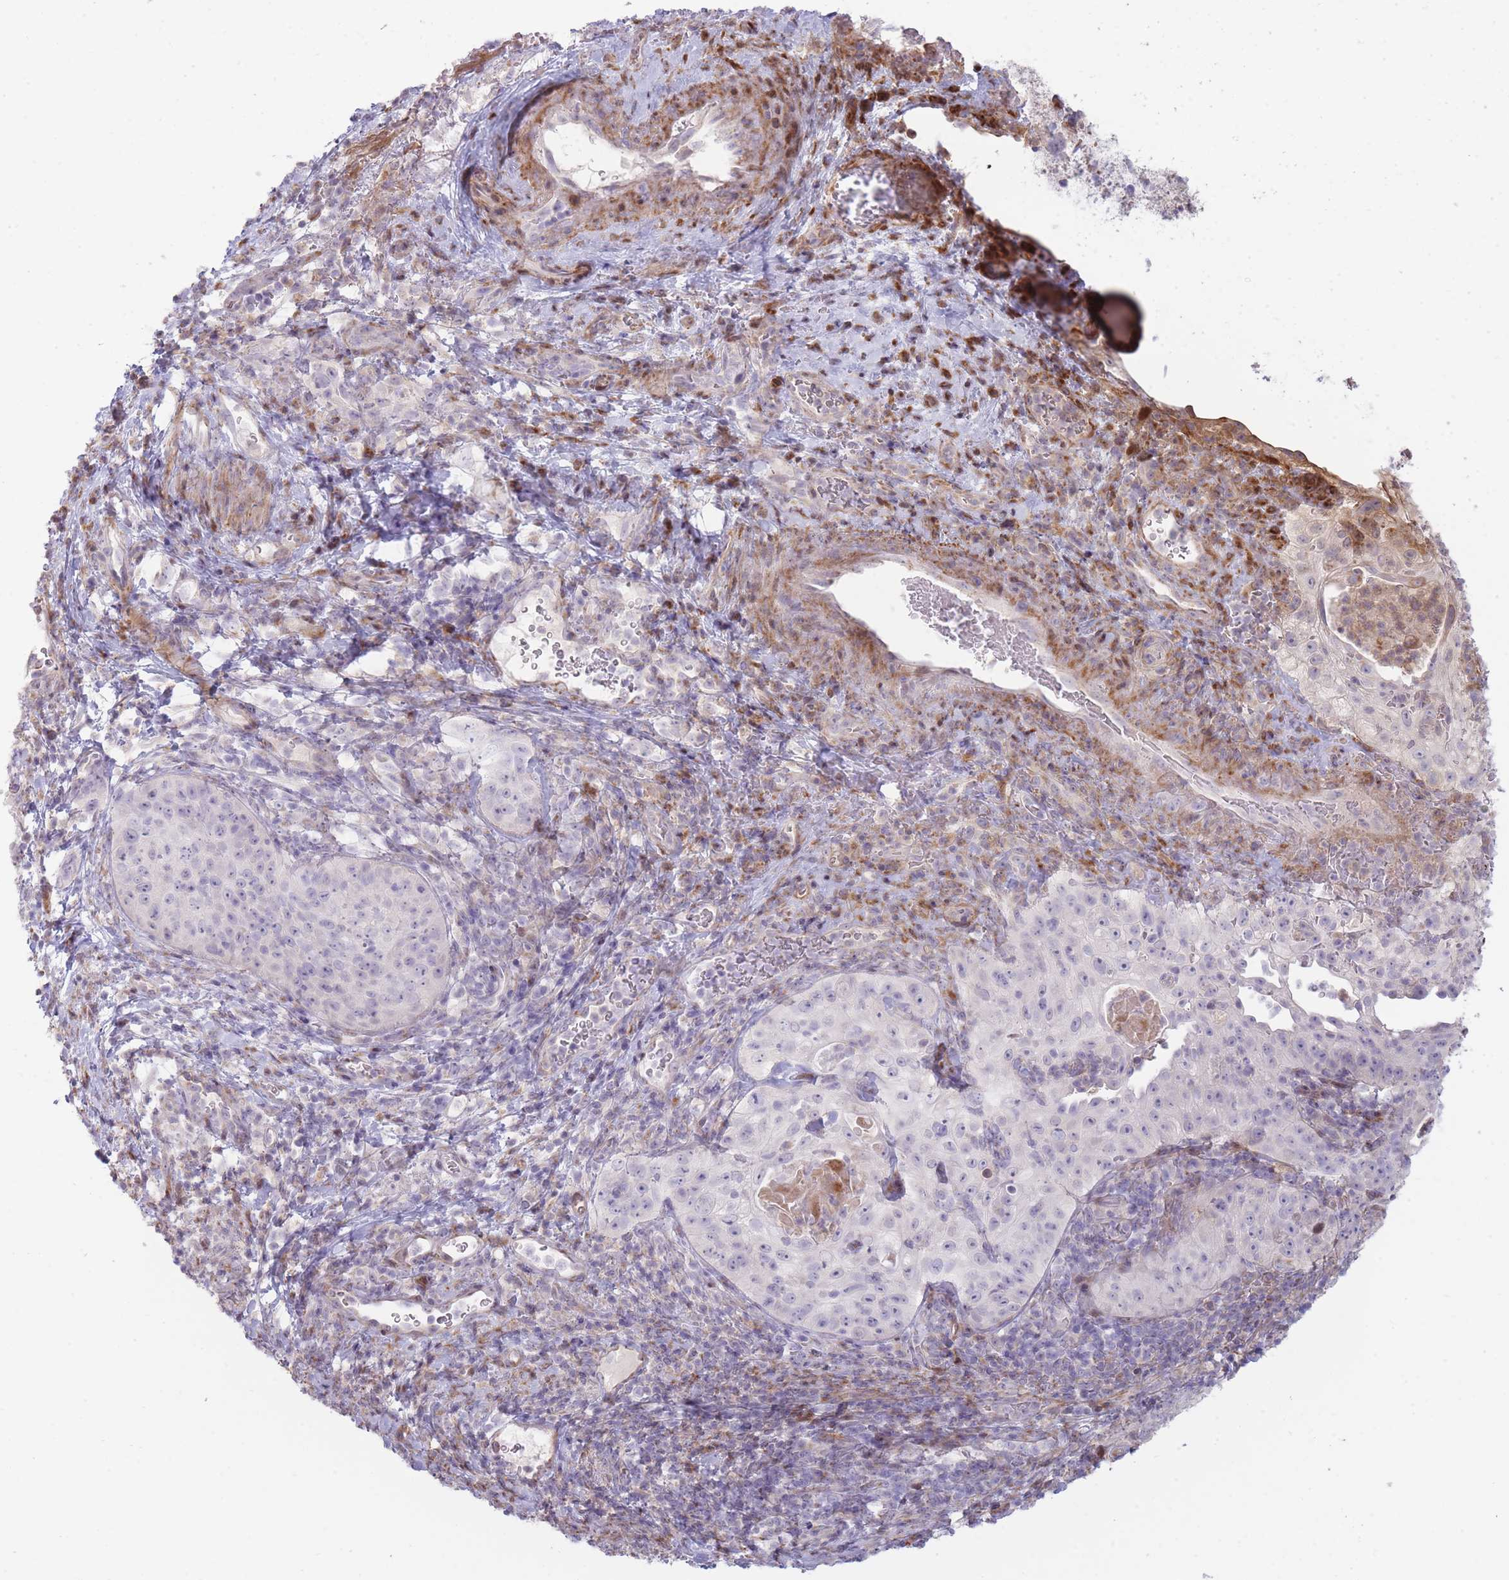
{"staining": {"intensity": "negative", "quantity": "none", "location": "none"}, "tissue": "cervical cancer", "cell_type": "Tumor cells", "image_type": "cancer", "snomed": [{"axis": "morphology", "description": "Squamous cell carcinoma, NOS"}, {"axis": "topography", "description": "Cervix"}], "caption": "A high-resolution image shows IHC staining of cervical squamous cell carcinoma, which reveals no significant expression in tumor cells.", "gene": "PPP3R2", "patient": {"sex": "female", "age": 52}}